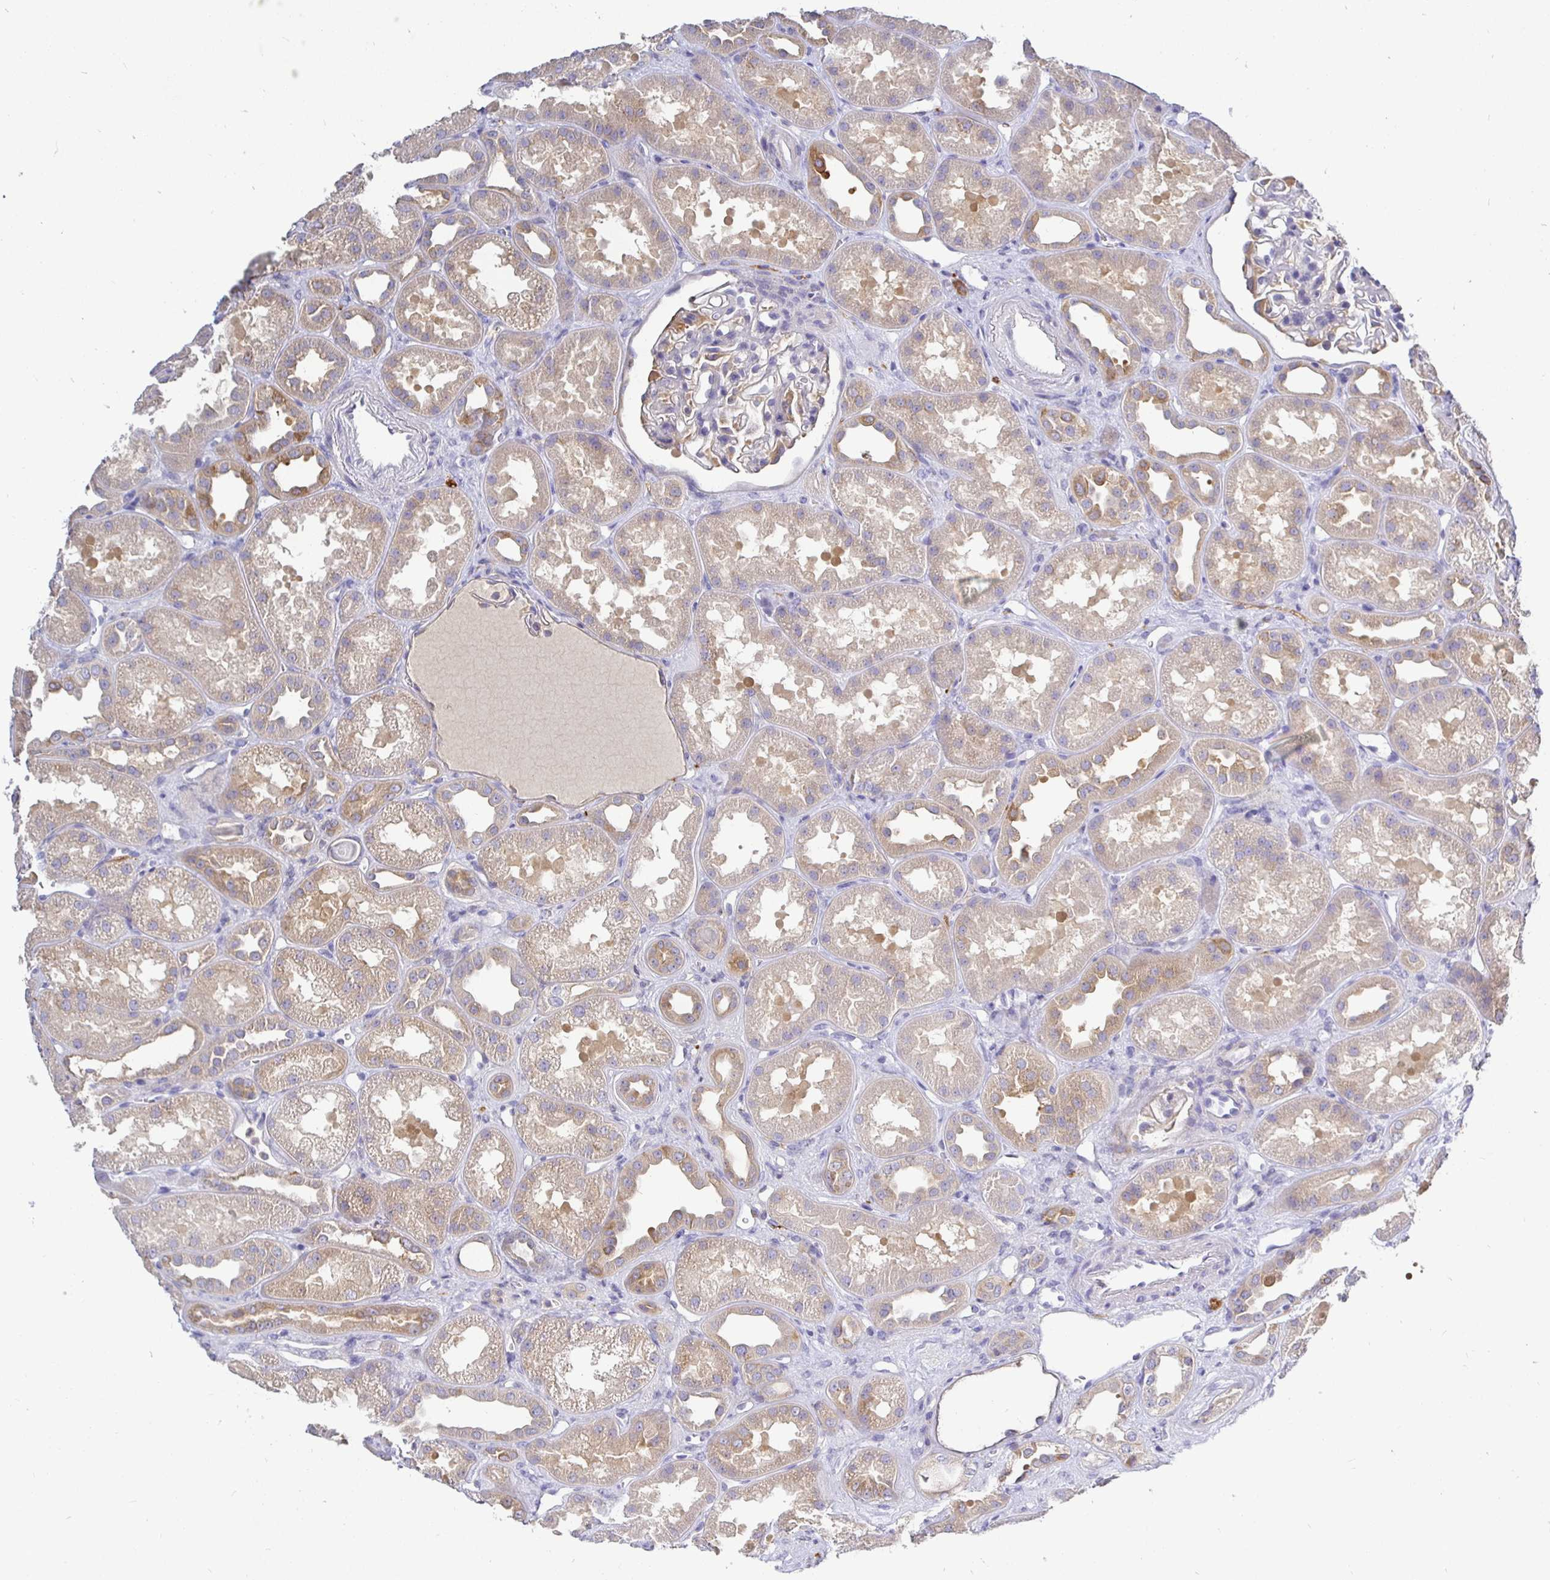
{"staining": {"intensity": "weak", "quantity": "<25%", "location": "cytoplasmic/membranous"}, "tissue": "kidney", "cell_type": "Cells in glomeruli", "image_type": "normal", "snomed": [{"axis": "morphology", "description": "Normal tissue, NOS"}, {"axis": "topography", "description": "Kidney"}], "caption": "Immunohistochemical staining of normal human kidney reveals no significant expression in cells in glomeruli. The staining is performed using DAB (3,3'-diaminobenzidine) brown chromogen with nuclei counter-stained in using hematoxylin.", "gene": "KIF21A", "patient": {"sex": "male", "age": 61}}